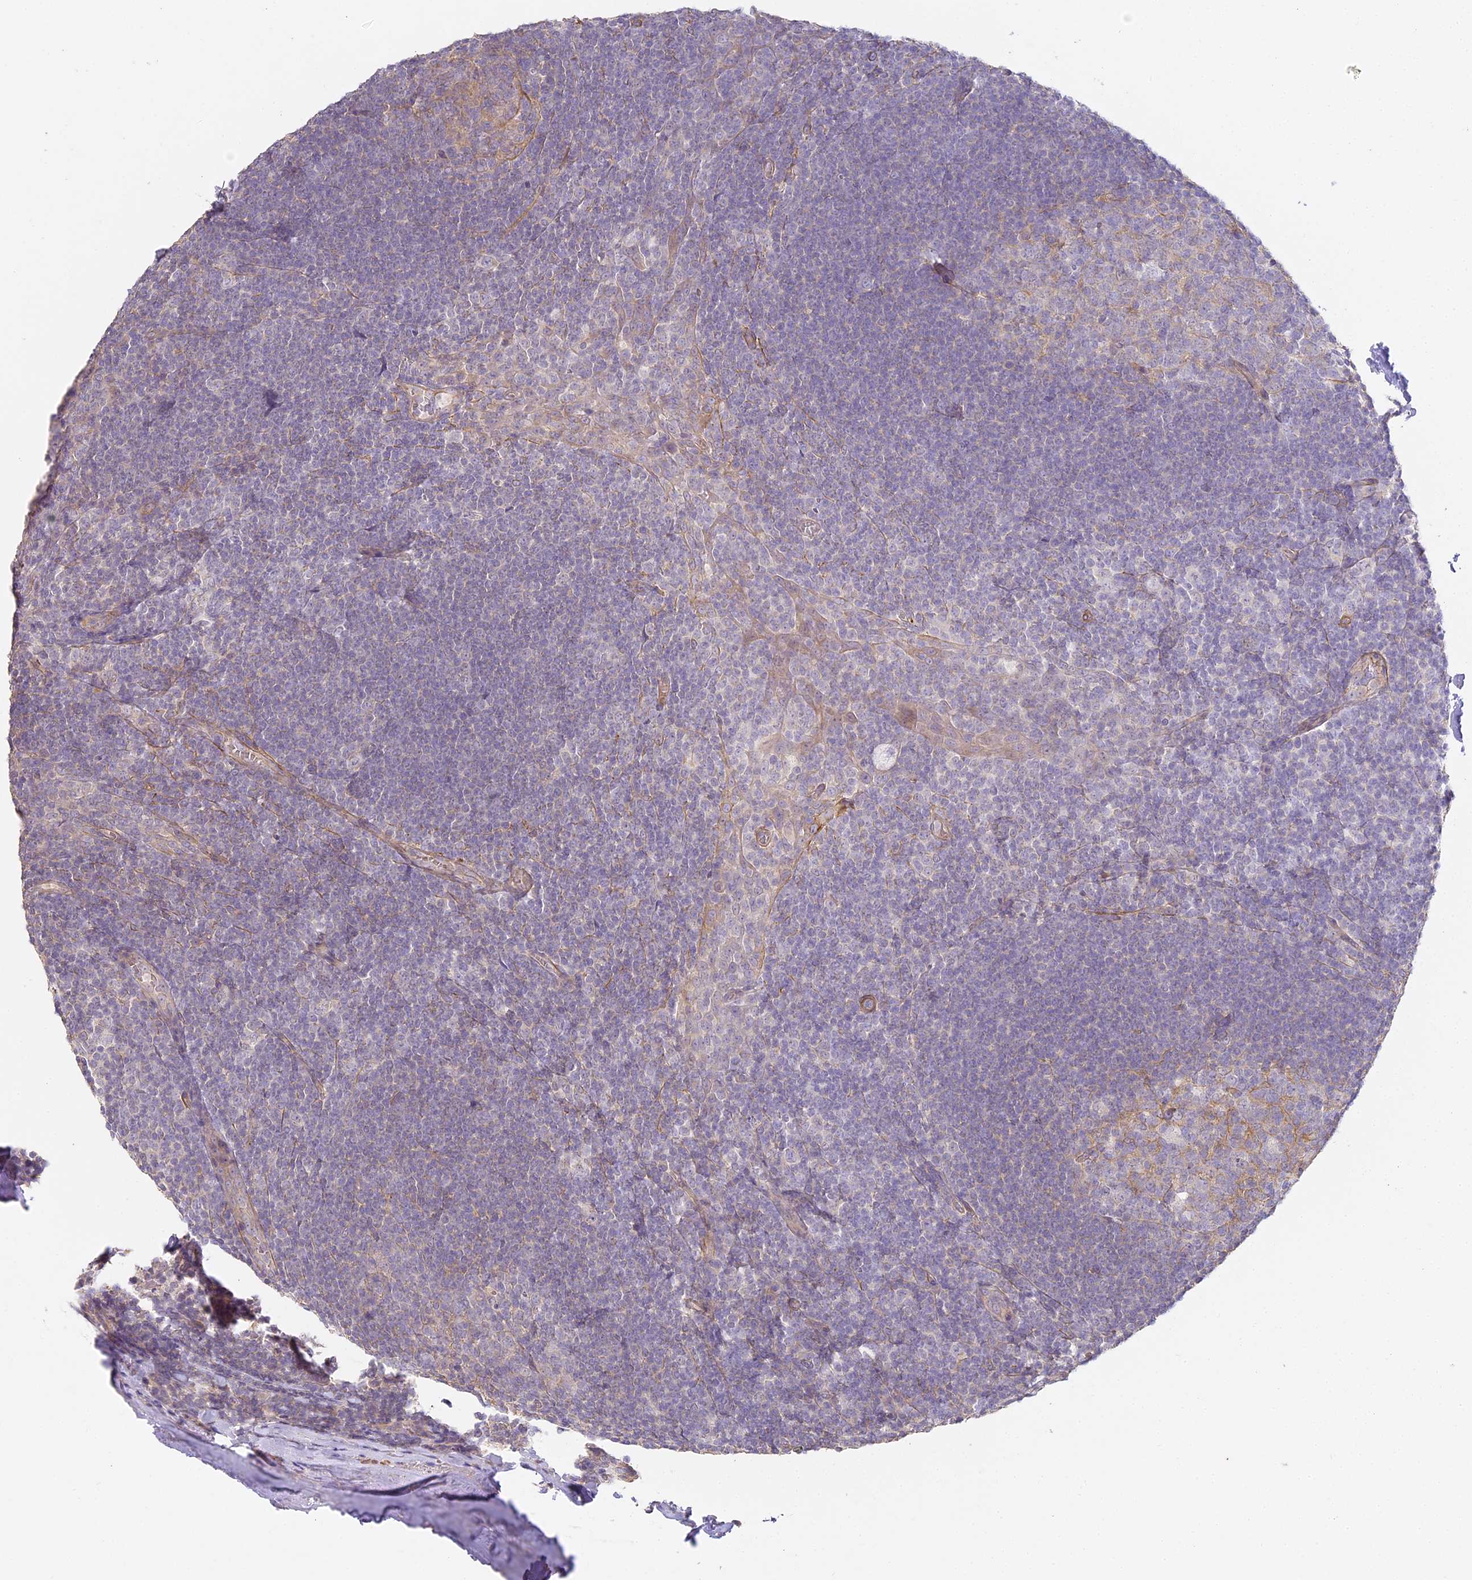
{"staining": {"intensity": "weak", "quantity": "<25%", "location": "cytoplasmic/membranous"}, "tissue": "tonsil", "cell_type": "Germinal center cells", "image_type": "normal", "snomed": [{"axis": "morphology", "description": "Normal tissue, NOS"}, {"axis": "topography", "description": "Tonsil"}], "caption": "There is no significant positivity in germinal center cells of tonsil. (DAB immunohistochemistry (IHC) visualized using brightfield microscopy, high magnification).", "gene": "MED28", "patient": {"sex": "male", "age": 37}}